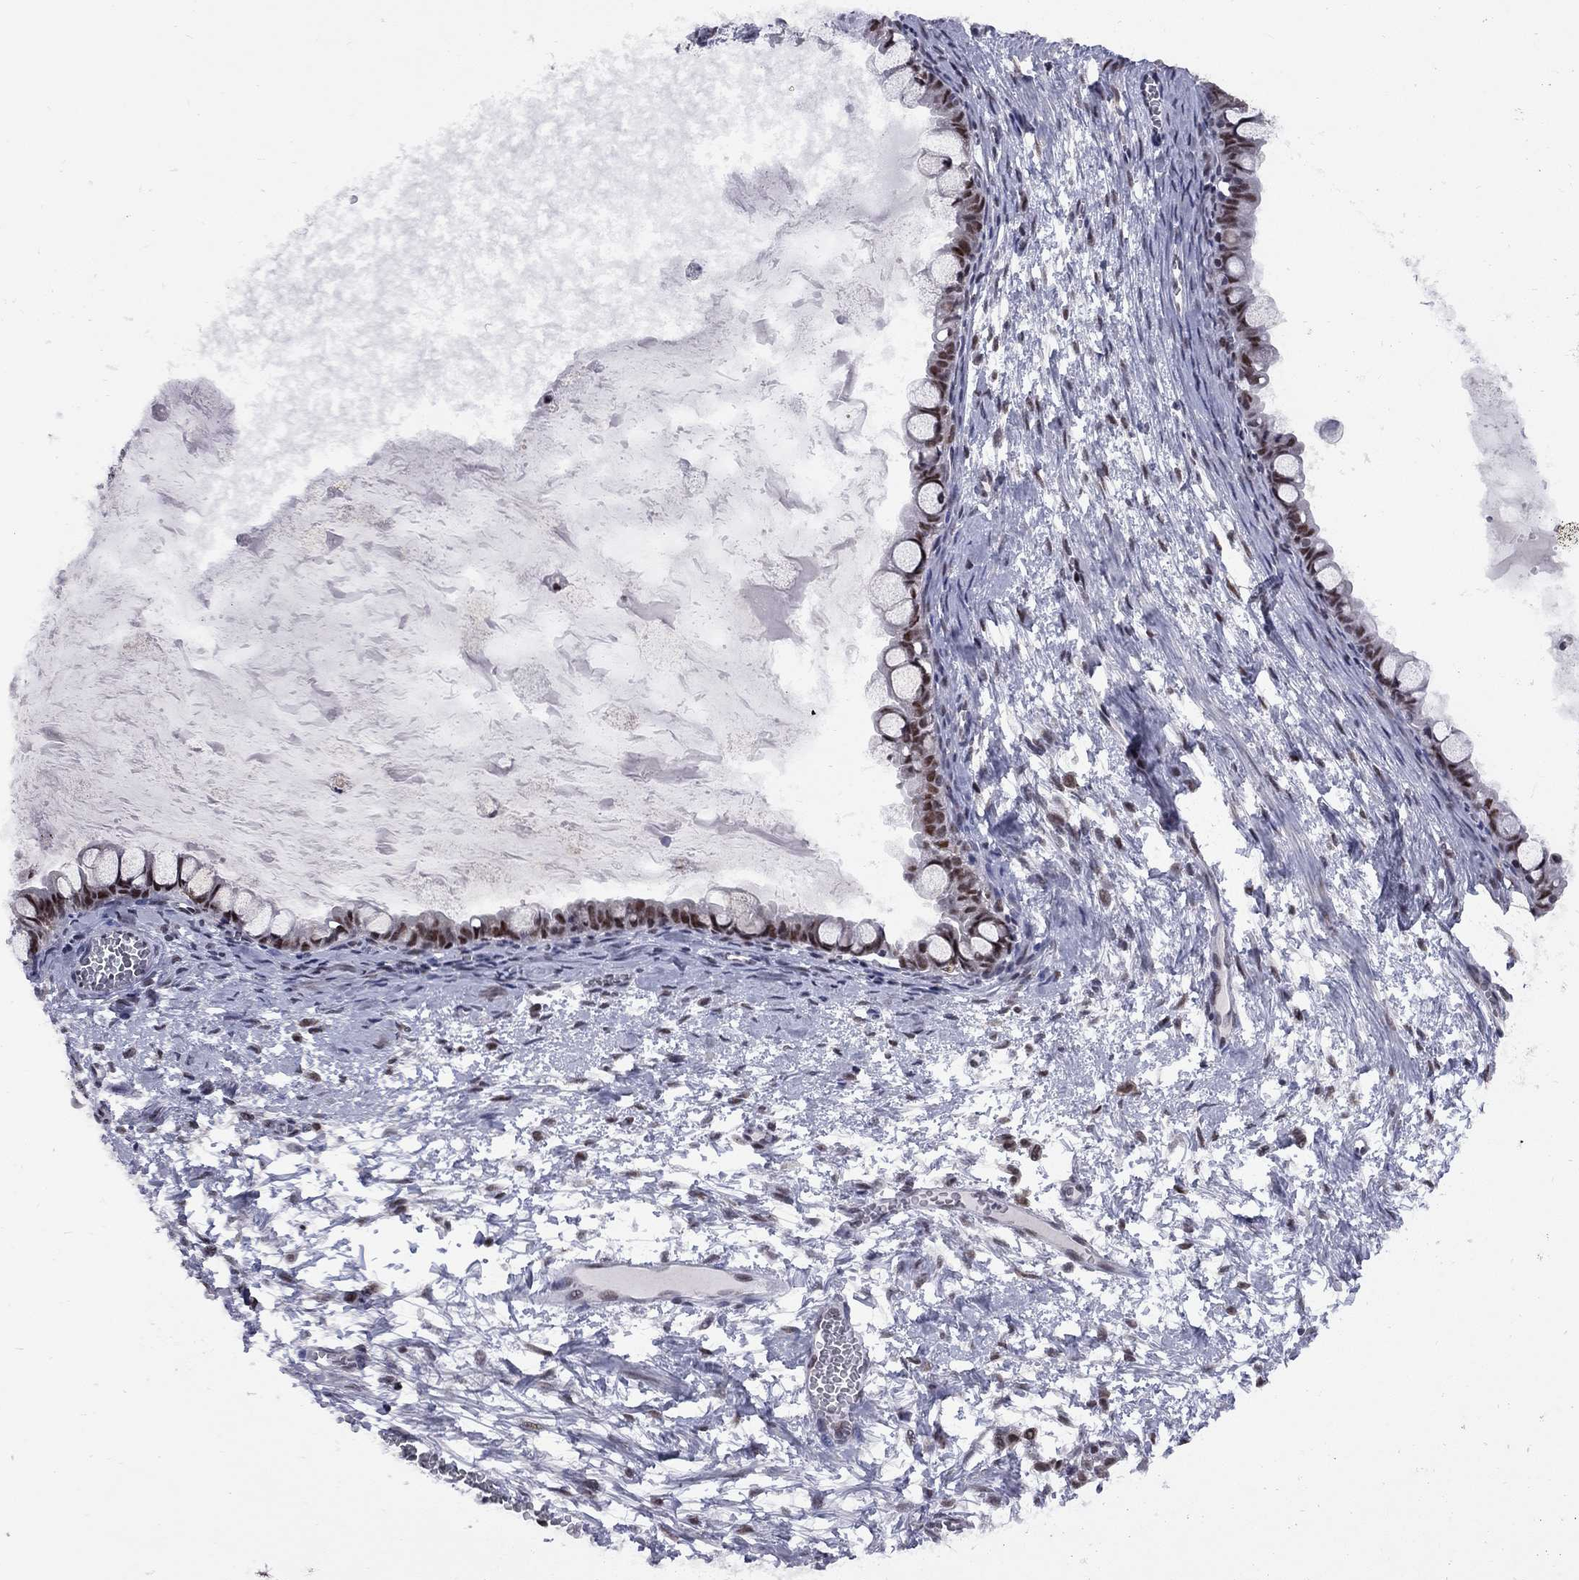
{"staining": {"intensity": "moderate", "quantity": ">75%", "location": "nuclear"}, "tissue": "ovarian cancer", "cell_type": "Tumor cells", "image_type": "cancer", "snomed": [{"axis": "morphology", "description": "Cystadenocarcinoma, mucinous, NOS"}, {"axis": "topography", "description": "Ovary"}], "caption": "Ovarian cancer tissue exhibits moderate nuclear positivity in about >75% of tumor cells", "gene": "TAF9", "patient": {"sex": "female", "age": 63}}